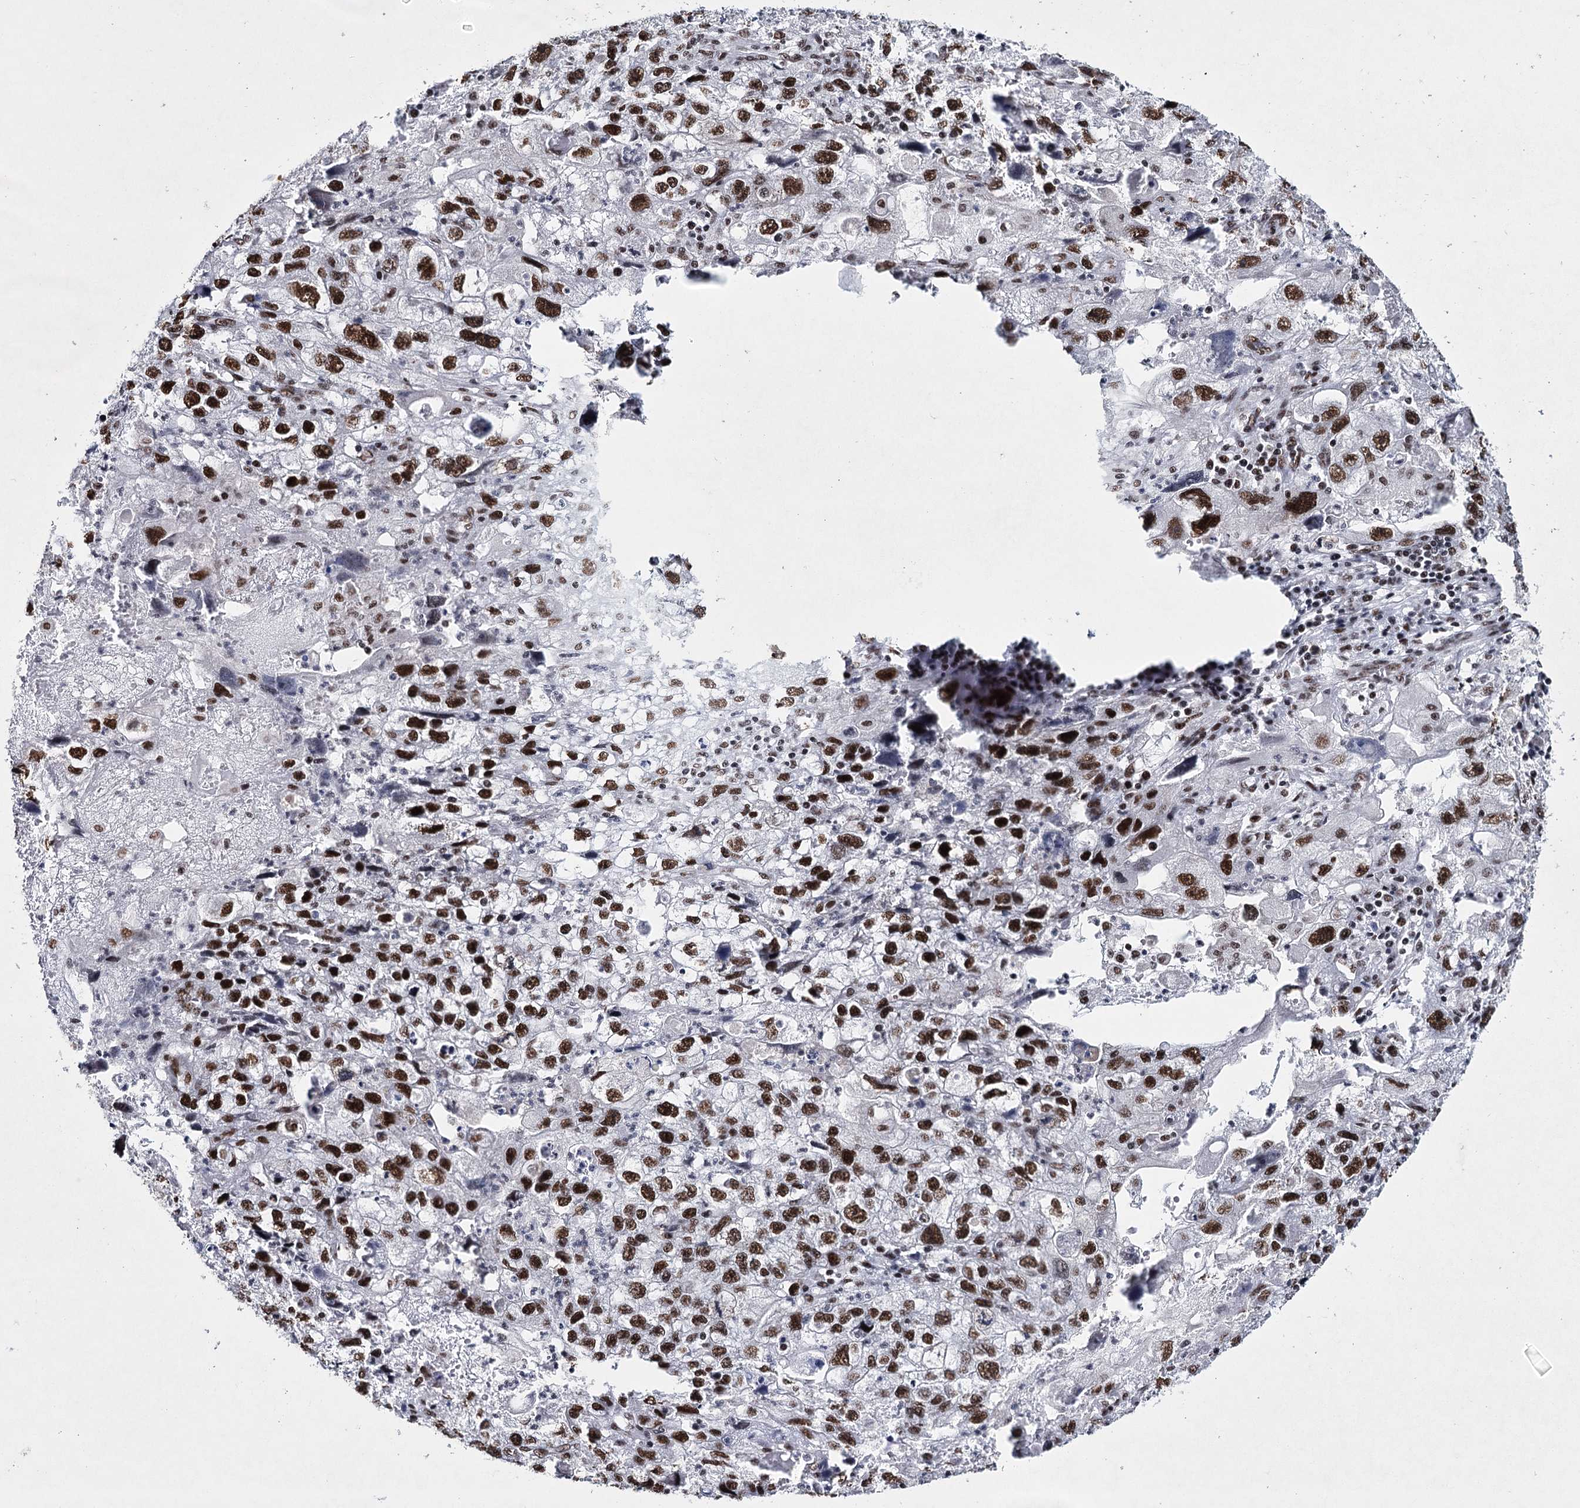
{"staining": {"intensity": "strong", "quantity": ">75%", "location": "nuclear"}, "tissue": "endometrial cancer", "cell_type": "Tumor cells", "image_type": "cancer", "snomed": [{"axis": "morphology", "description": "Adenocarcinoma, NOS"}, {"axis": "topography", "description": "Endometrium"}], "caption": "The micrograph exhibits immunohistochemical staining of endometrial adenocarcinoma. There is strong nuclear staining is appreciated in about >75% of tumor cells. (Stains: DAB (3,3'-diaminobenzidine) in brown, nuclei in blue, Microscopy: brightfield microscopy at high magnification).", "gene": "SCAF8", "patient": {"sex": "female", "age": 49}}